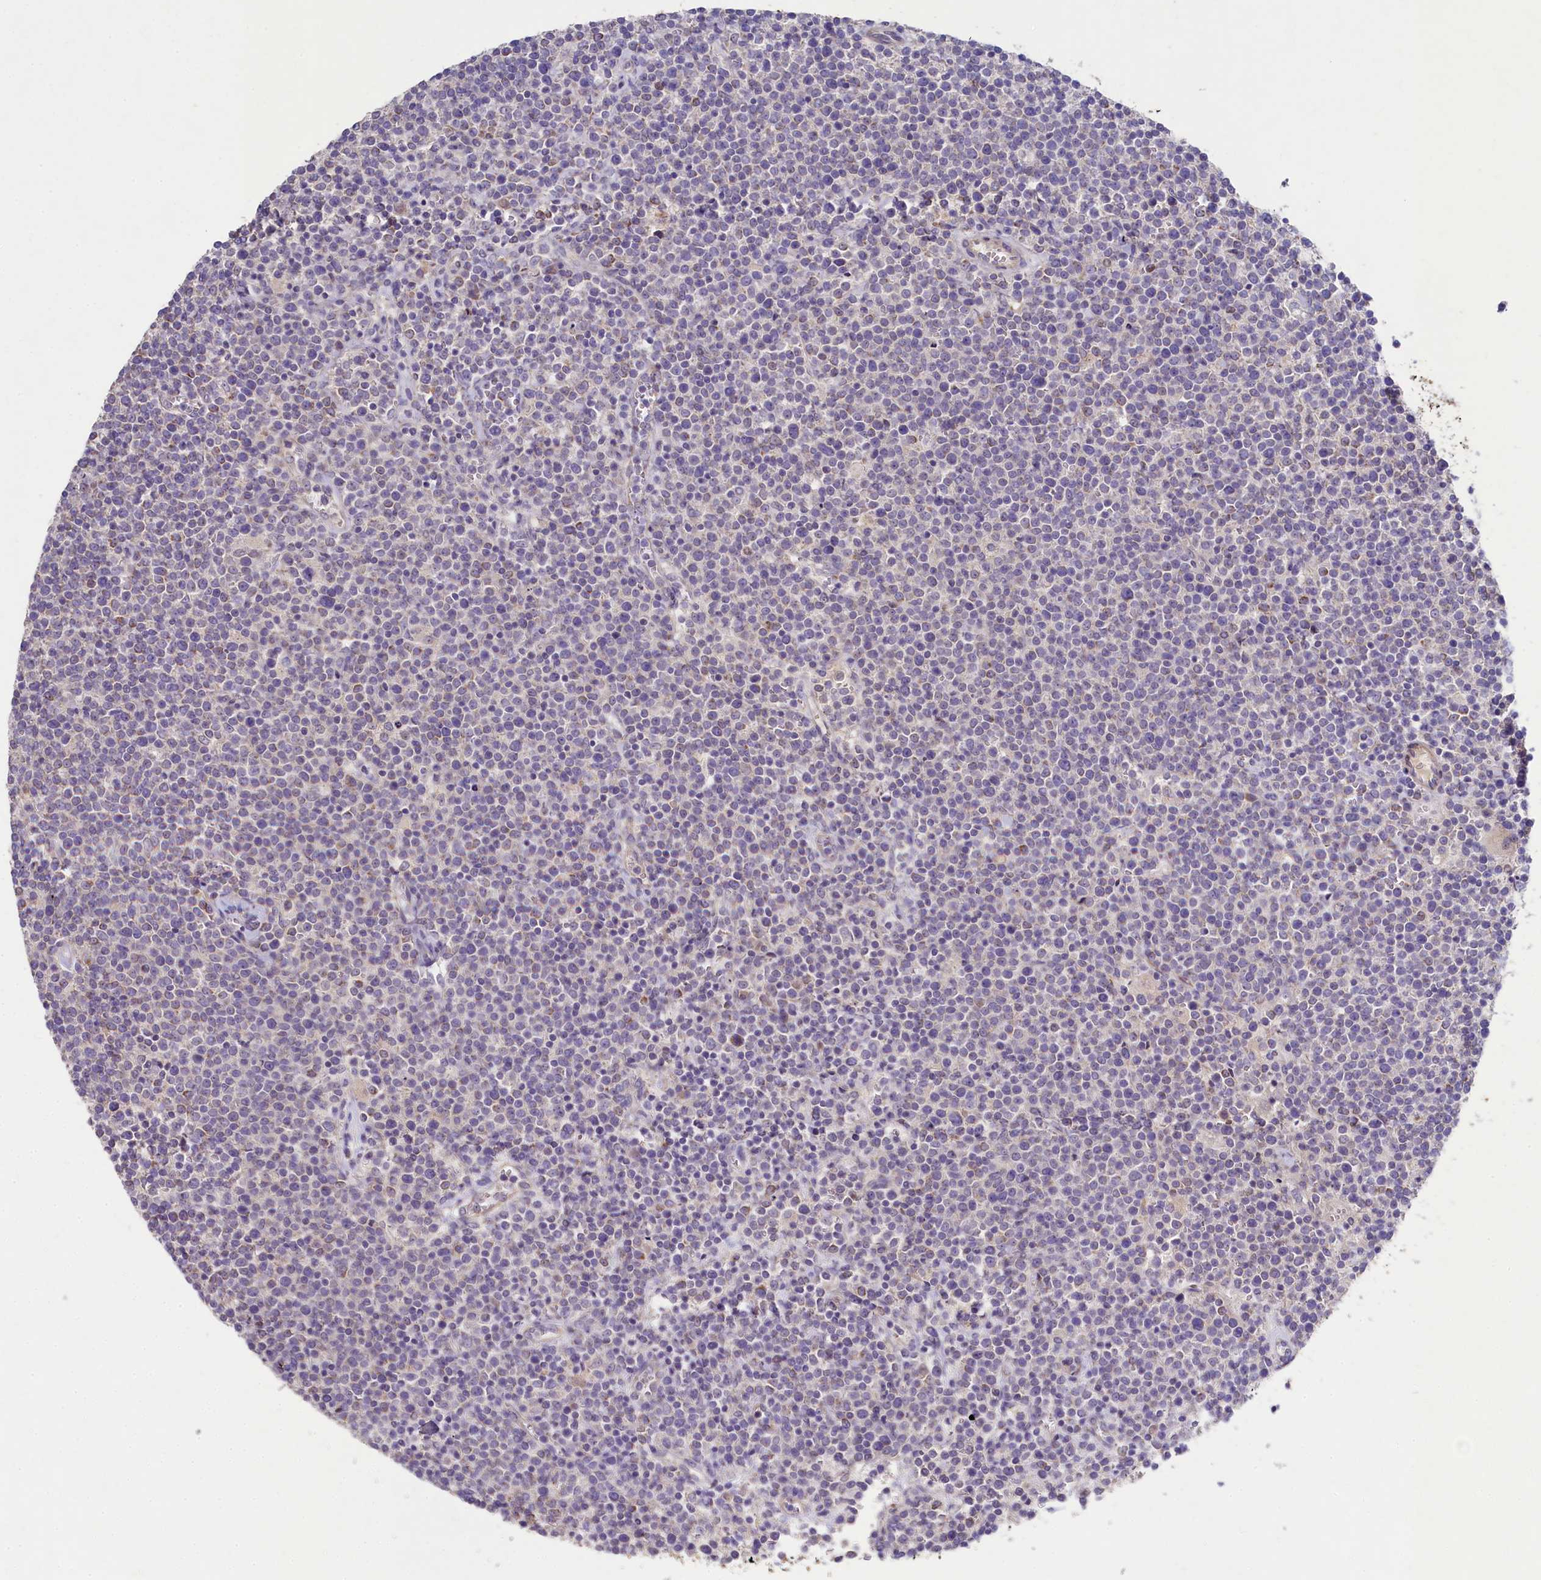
{"staining": {"intensity": "negative", "quantity": "none", "location": "none"}, "tissue": "lymphoma", "cell_type": "Tumor cells", "image_type": "cancer", "snomed": [{"axis": "morphology", "description": "Malignant lymphoma, non-Hodgkin's type, High grade"}, {"axis": "topography", "description": "Lymph node"}], "caption": "High magnification brightfield microscopy of lymphoma stained with DAB (brown) and counterstained with hematoxylin (blue): tumor cells show no significant positivity.", "gene": "FXYD6", "patient": {"sex": "male", "age": 61}}